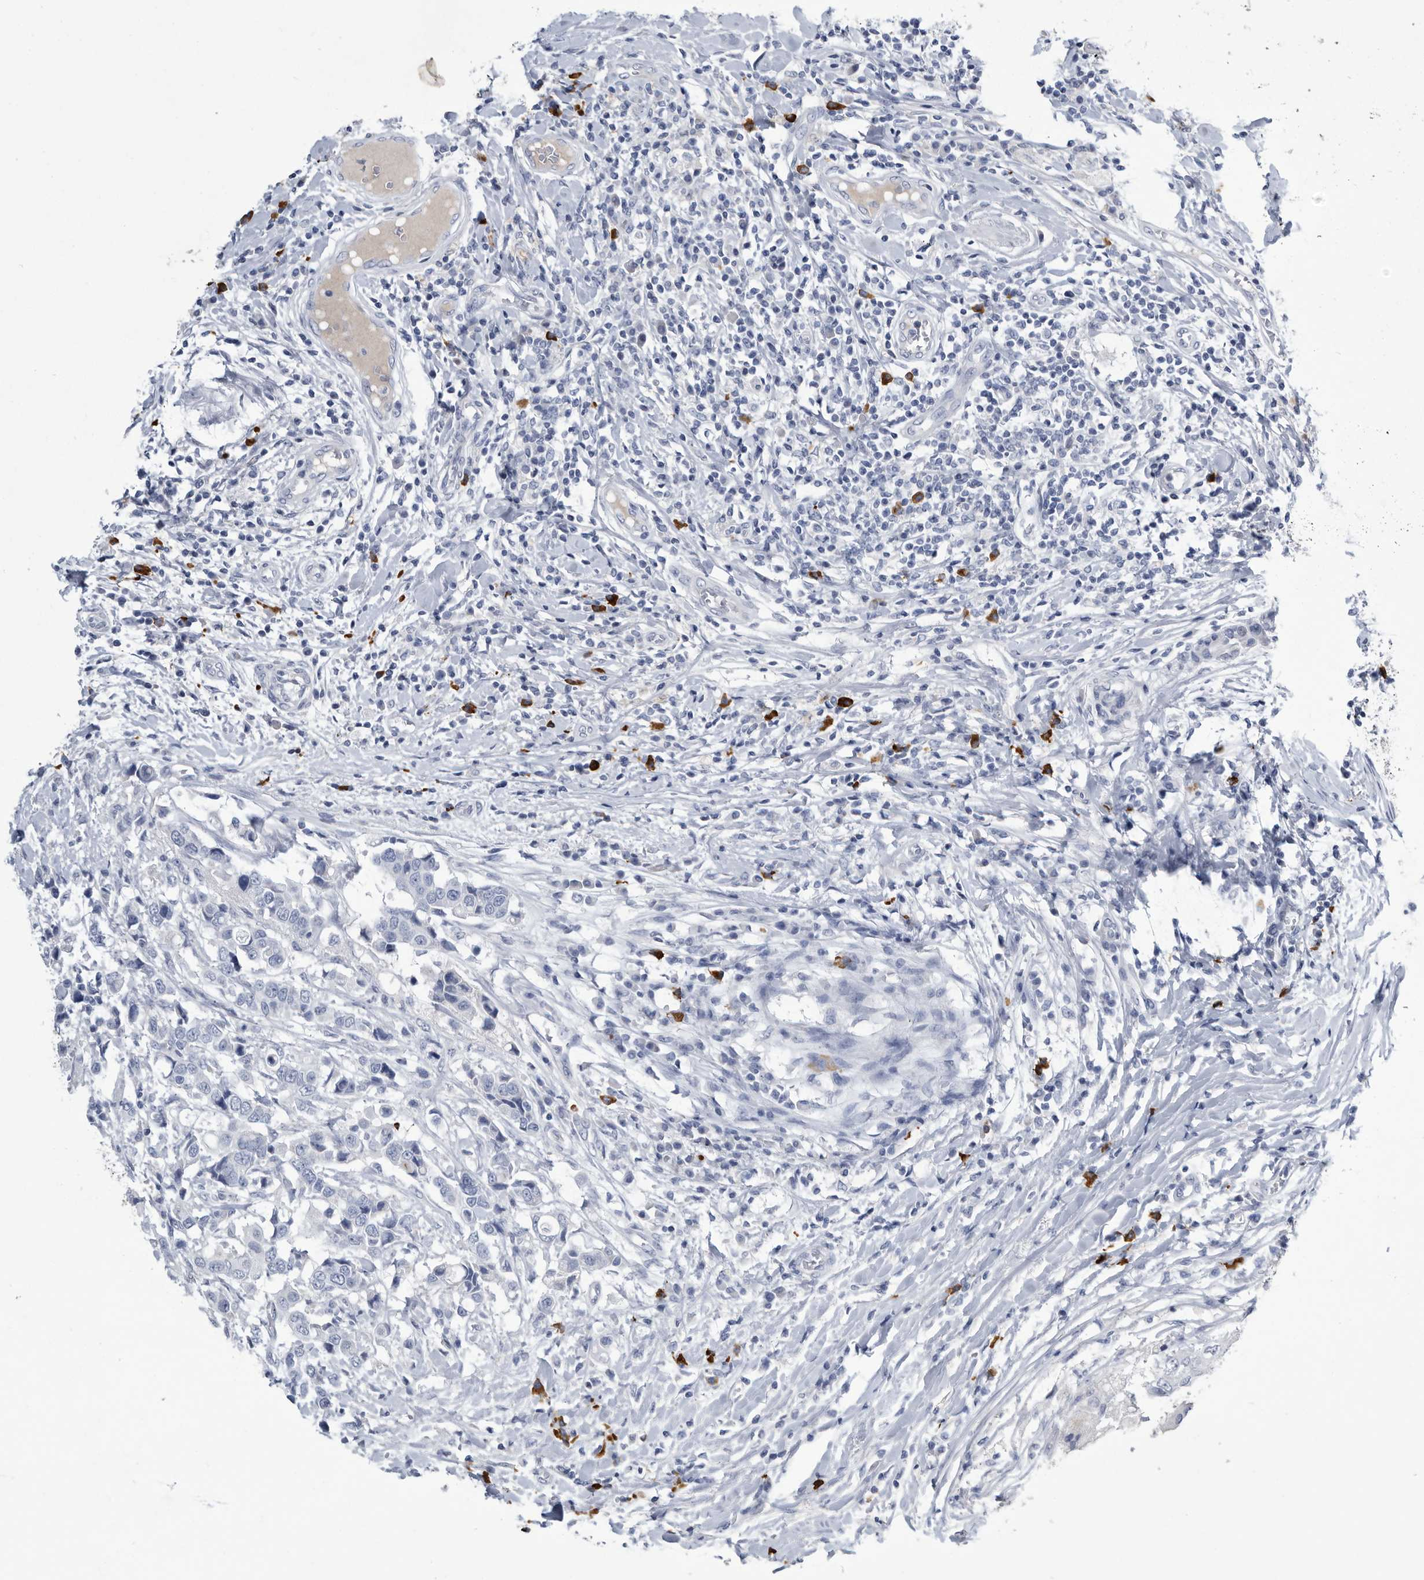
{"staining": {"intensity": "negative", "quantity": "none", "location": "none"}, "tissue": "breast cancer", "cell_type": "Tumor cells", "image_type": "cancer", "snomed": [{"axis": "morphology", "description": "Duct carcinoma"}, {"axis": "topography", "description": "Breast"}], "caption": "IHC image of neoplastic tissue: breast cancer stained with DAB (3,3'-diaminobenzidine) exhibits no significant protein positivity in tumor cells. (DAB immunohistochemistry (IHC) with hematoxylin counter stain).", "gene": "BTBD6", "patient": {"sex": "female", "age": 27}}